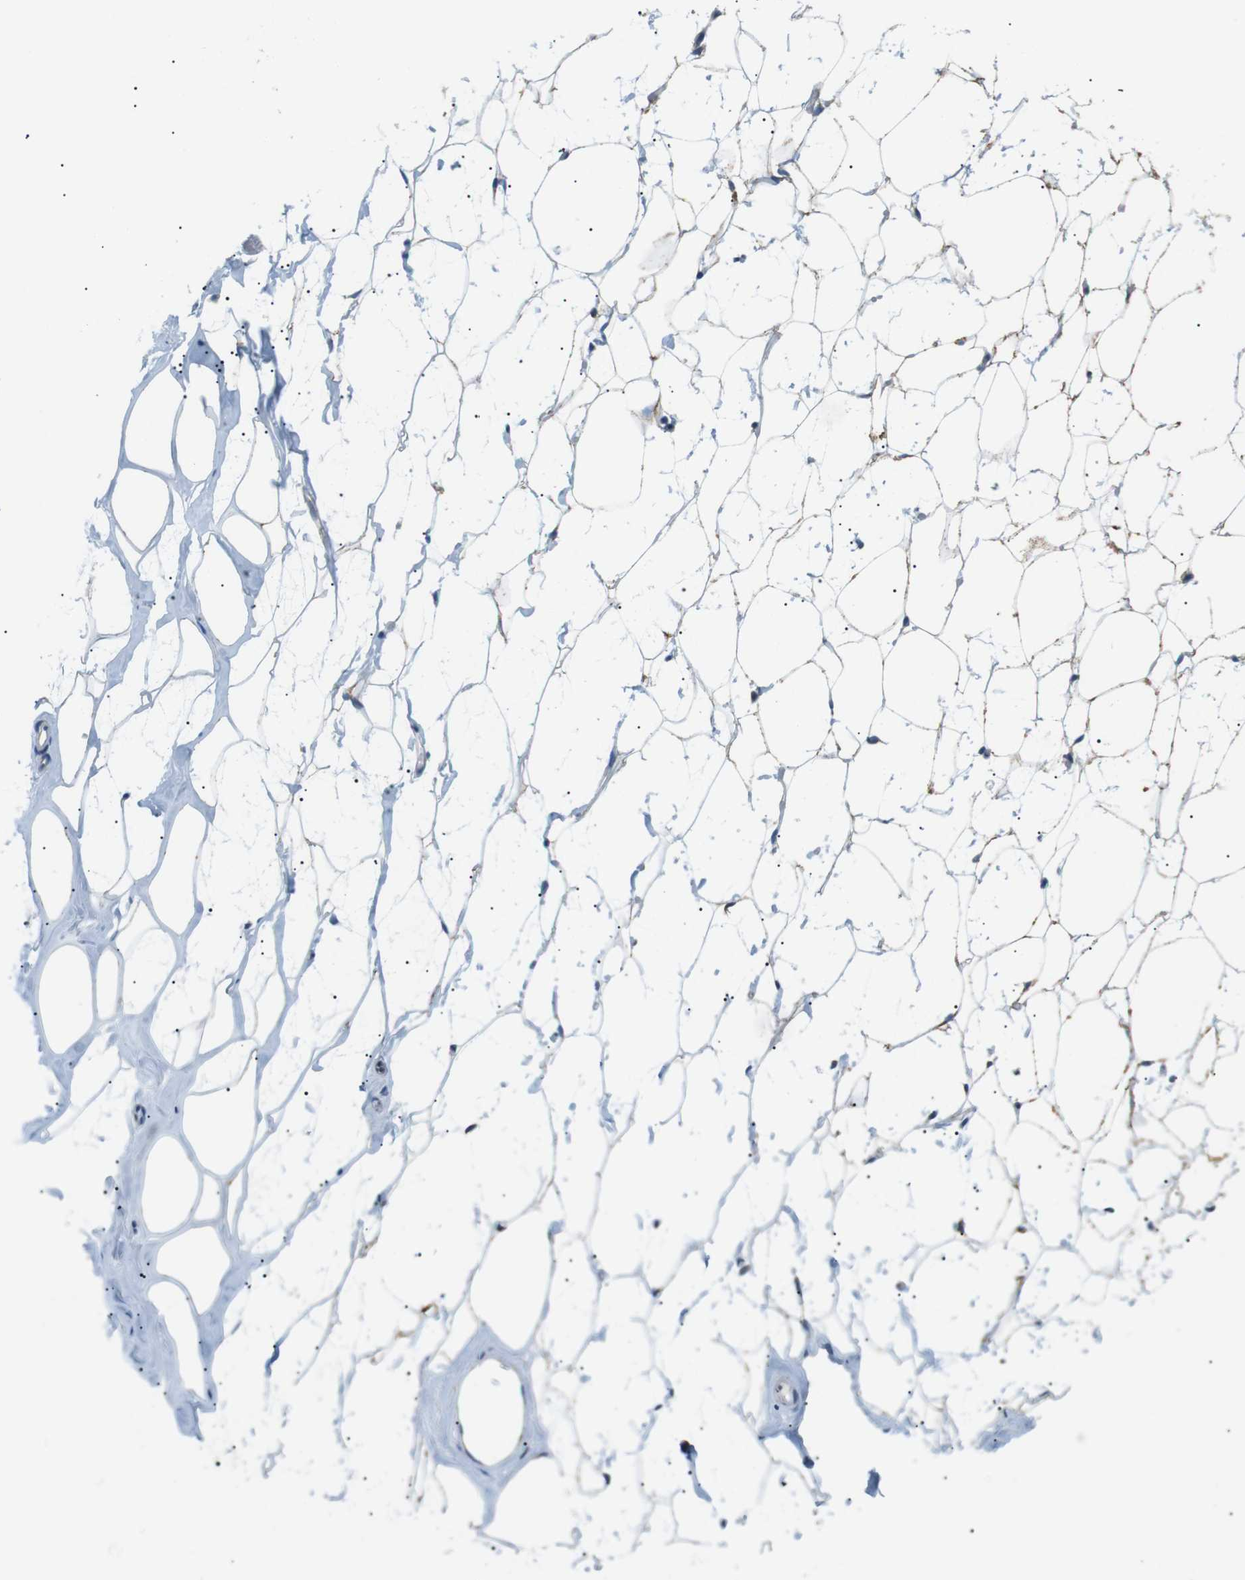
{"staining": {"intensity": "moderate", "quantity": "25%-75%", "location": "cytoplasmic/membranous"}, "tissue": "adipose tissue", "cell_type": "Adipocytes", "image_type": "normal", "snomed": [{"axis": "morphology", "description": "Normal tissue, NOS"}, {"axis": "topography", "description": "Breast"}, {"axis": "topography", "description": "Soft tissue"}], "caption": "IHC photomicrograph of normal adipose tissue: adipose tissue stained using IHC demonstrates medium levels of moderate protein expression localized specifically in the cytoplasmic/membranous of adipocytes, appearing as a cytoplasmic/membranous brown color.", "gene": "MTARC2", "patient": {"sex": "female", "age": 75}}